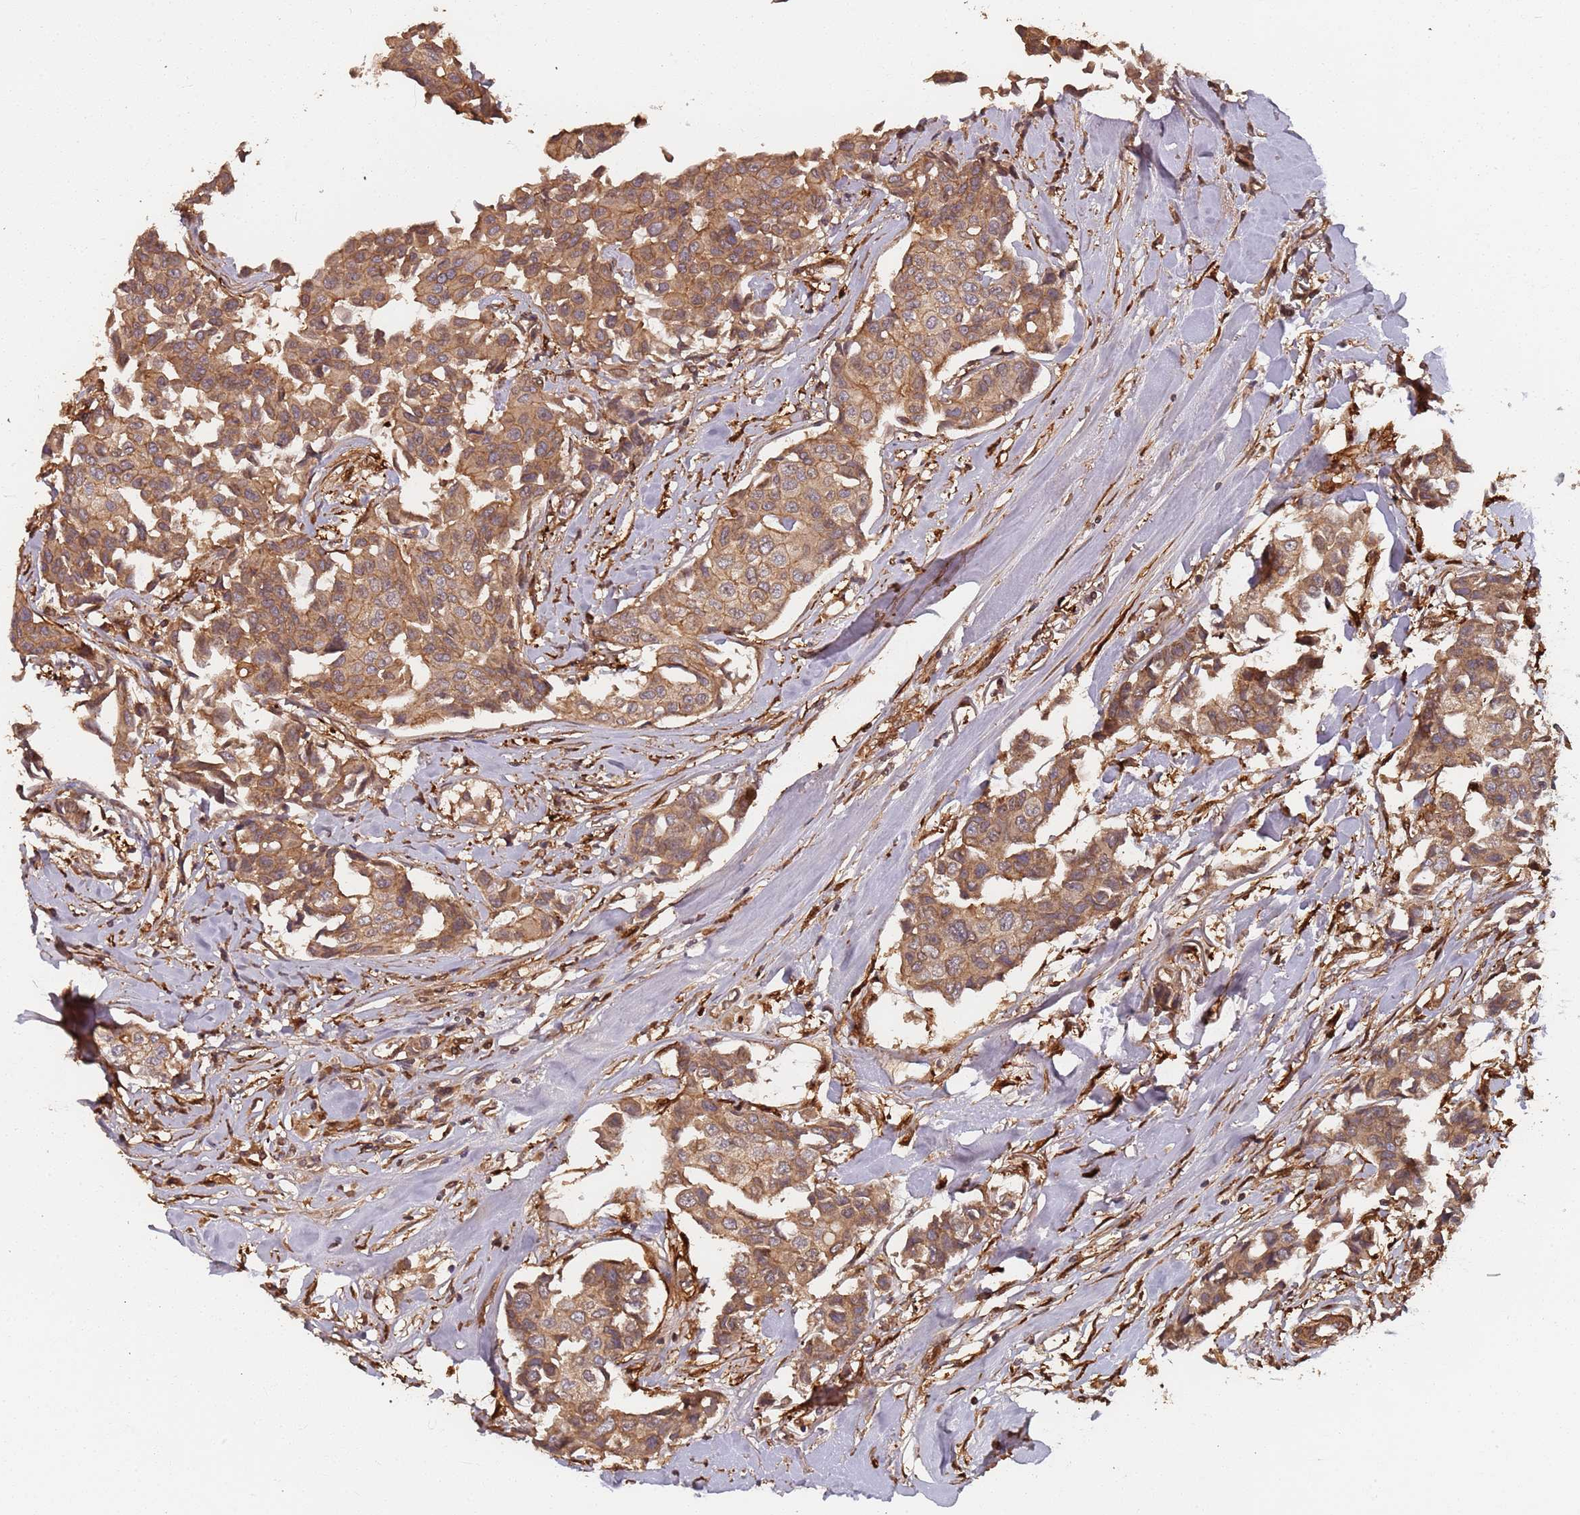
{"staining": {"intensity": "moderate", "quantity": ">75%", "location": "cytoplasmic/membranous"}, "tissue": "breast cancer", "cell_type": "Tumor cells", "image_type": "cancer", "snomed": [{"axis": "morphology", "description": "Duct carcinoma"}, {"axis": "topography", "description": "Breast"}], "caption": "Protein analysis of invasive ductal carcinoma (breast) tissue reveals moderate cytoplasmic/membranous expression in about >75% of tumor cells.", "gene": "SDCCAG8", "patient": {"sex": "female", "age": 80}}